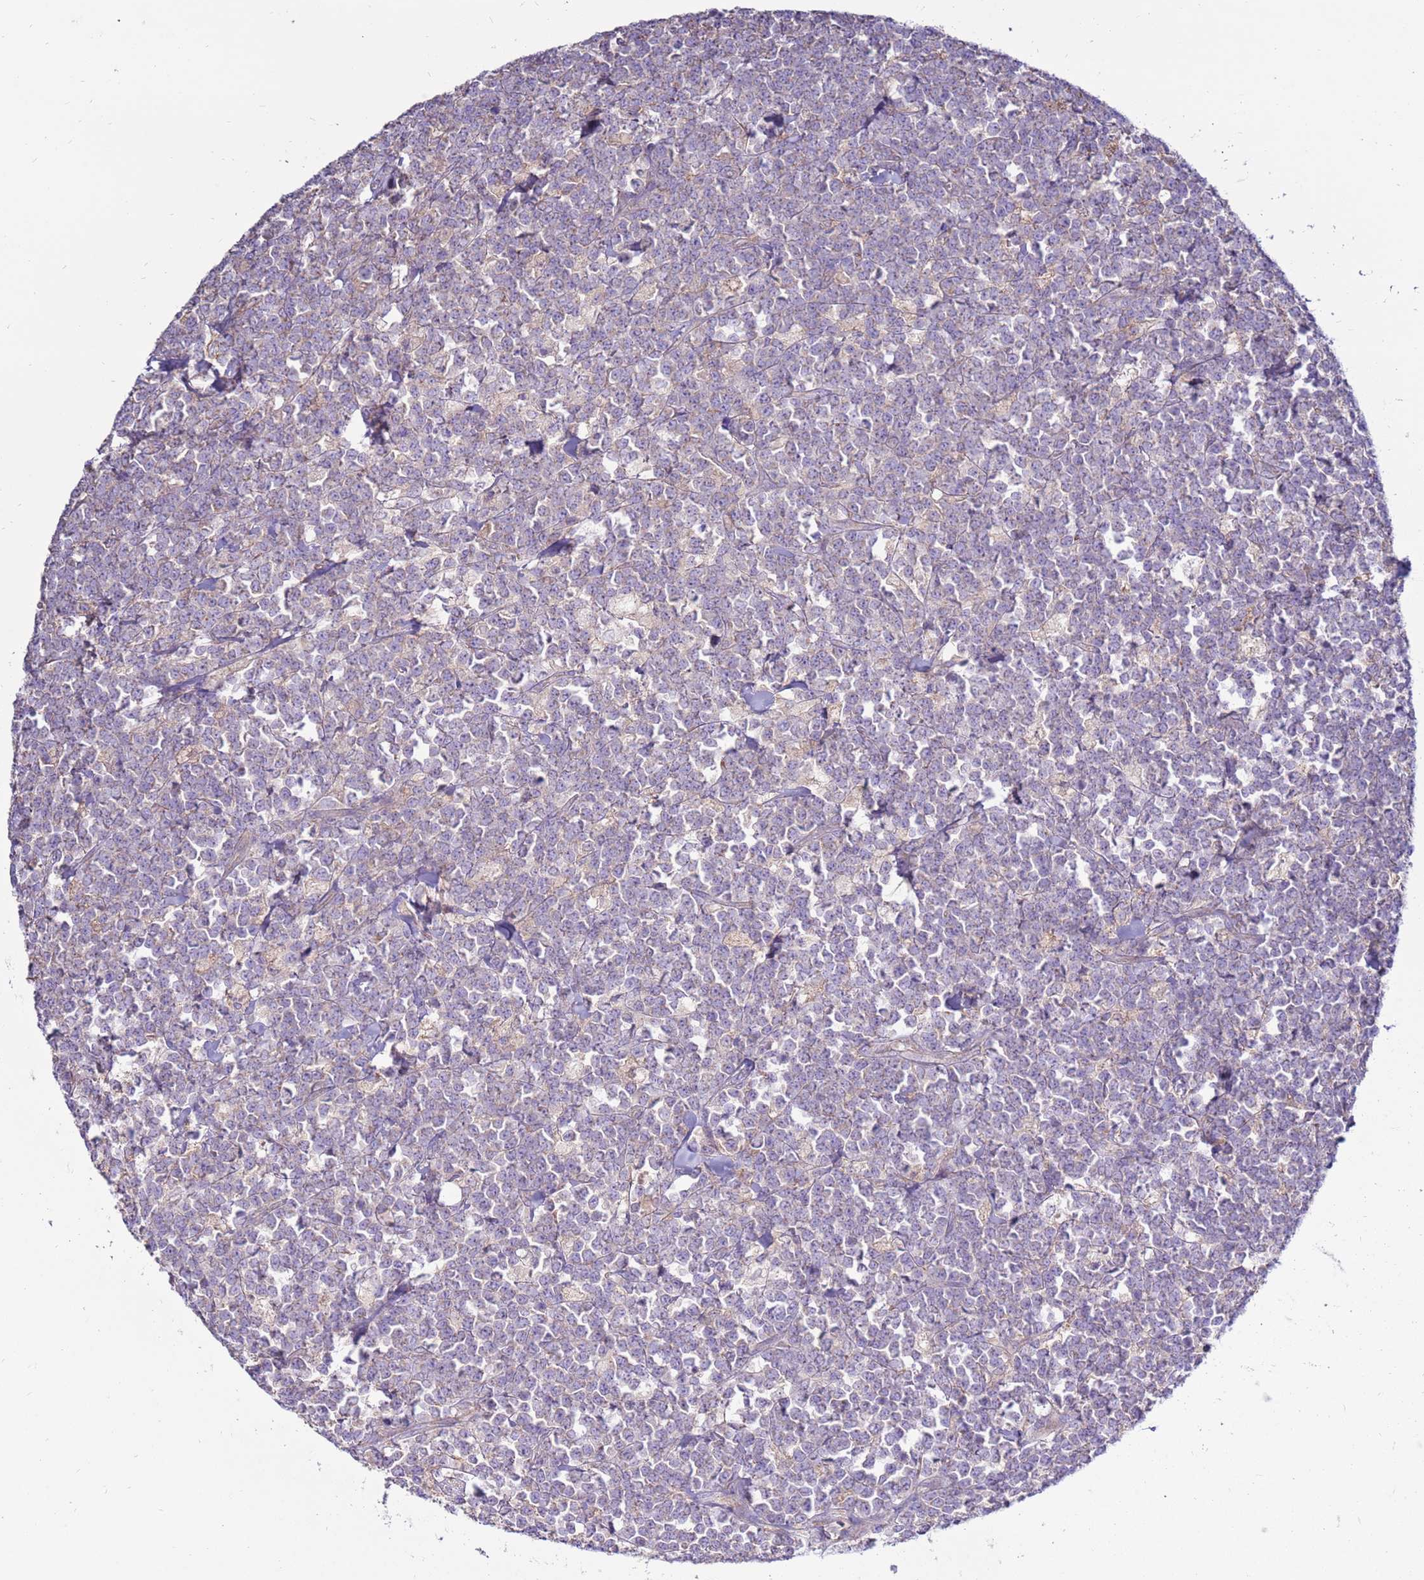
{"staining": {"intensity": "negative", "quantity": "none", "location": "none"}, "tissue": "lymphoma", "cell_type": "Tumor cells", "image_type": "cancer", "snomed": [{"axis": "morphology", "description": "Malignant lymphoma, non-Hodgkin's type, High grade"}, {"axis": "topography", "description": "Small intestine"}, {"axis": "topography", "description": "Colon"}], "caption": "A micrograph of human malignant lymphoma, non-Hodgkin's type (high-grade) is negative for staining in tumor cells.", "gene": "TRAPPC4", "patient": {"sex": "male", "age": 8}}